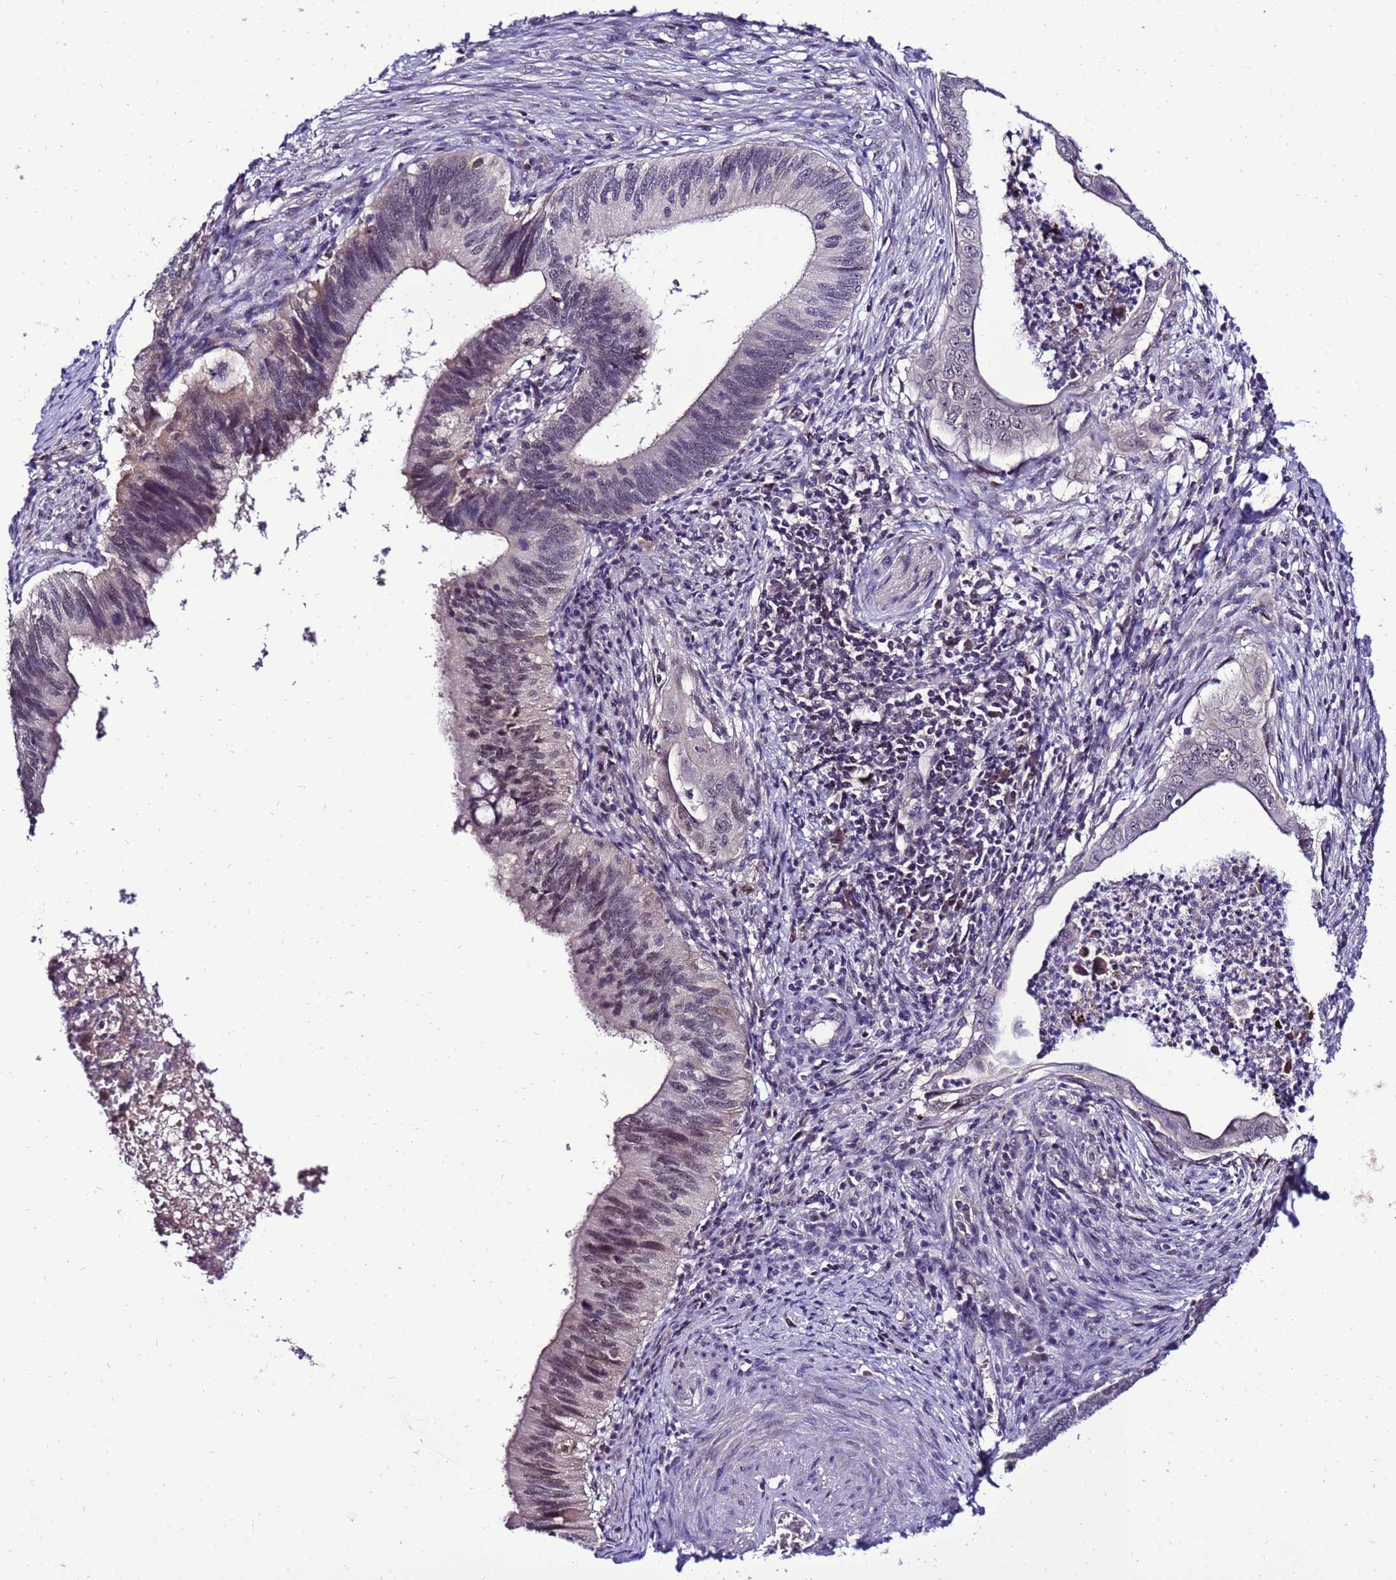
{"staining": {"intensity": "moderate", "quantity": "<25%", "location": "nuclear"}, "tissue": "cervical cancer", "cell_type": "Tumor cells", "image_type": "cancer", "snomed": [{"axis": "morphology", "description": "Adenocarcinoma, NOS"}, {"axis": "topography", "description": "Cervix"}], "caption": "About <25% of tumor cells in adenocarcinoma (cervical) reveal moderate nuclear protein expression as visualized by brown immunohistochemical staining.", "gene": "C19orf47", "patient": {"sex": "female", "age": 42}}